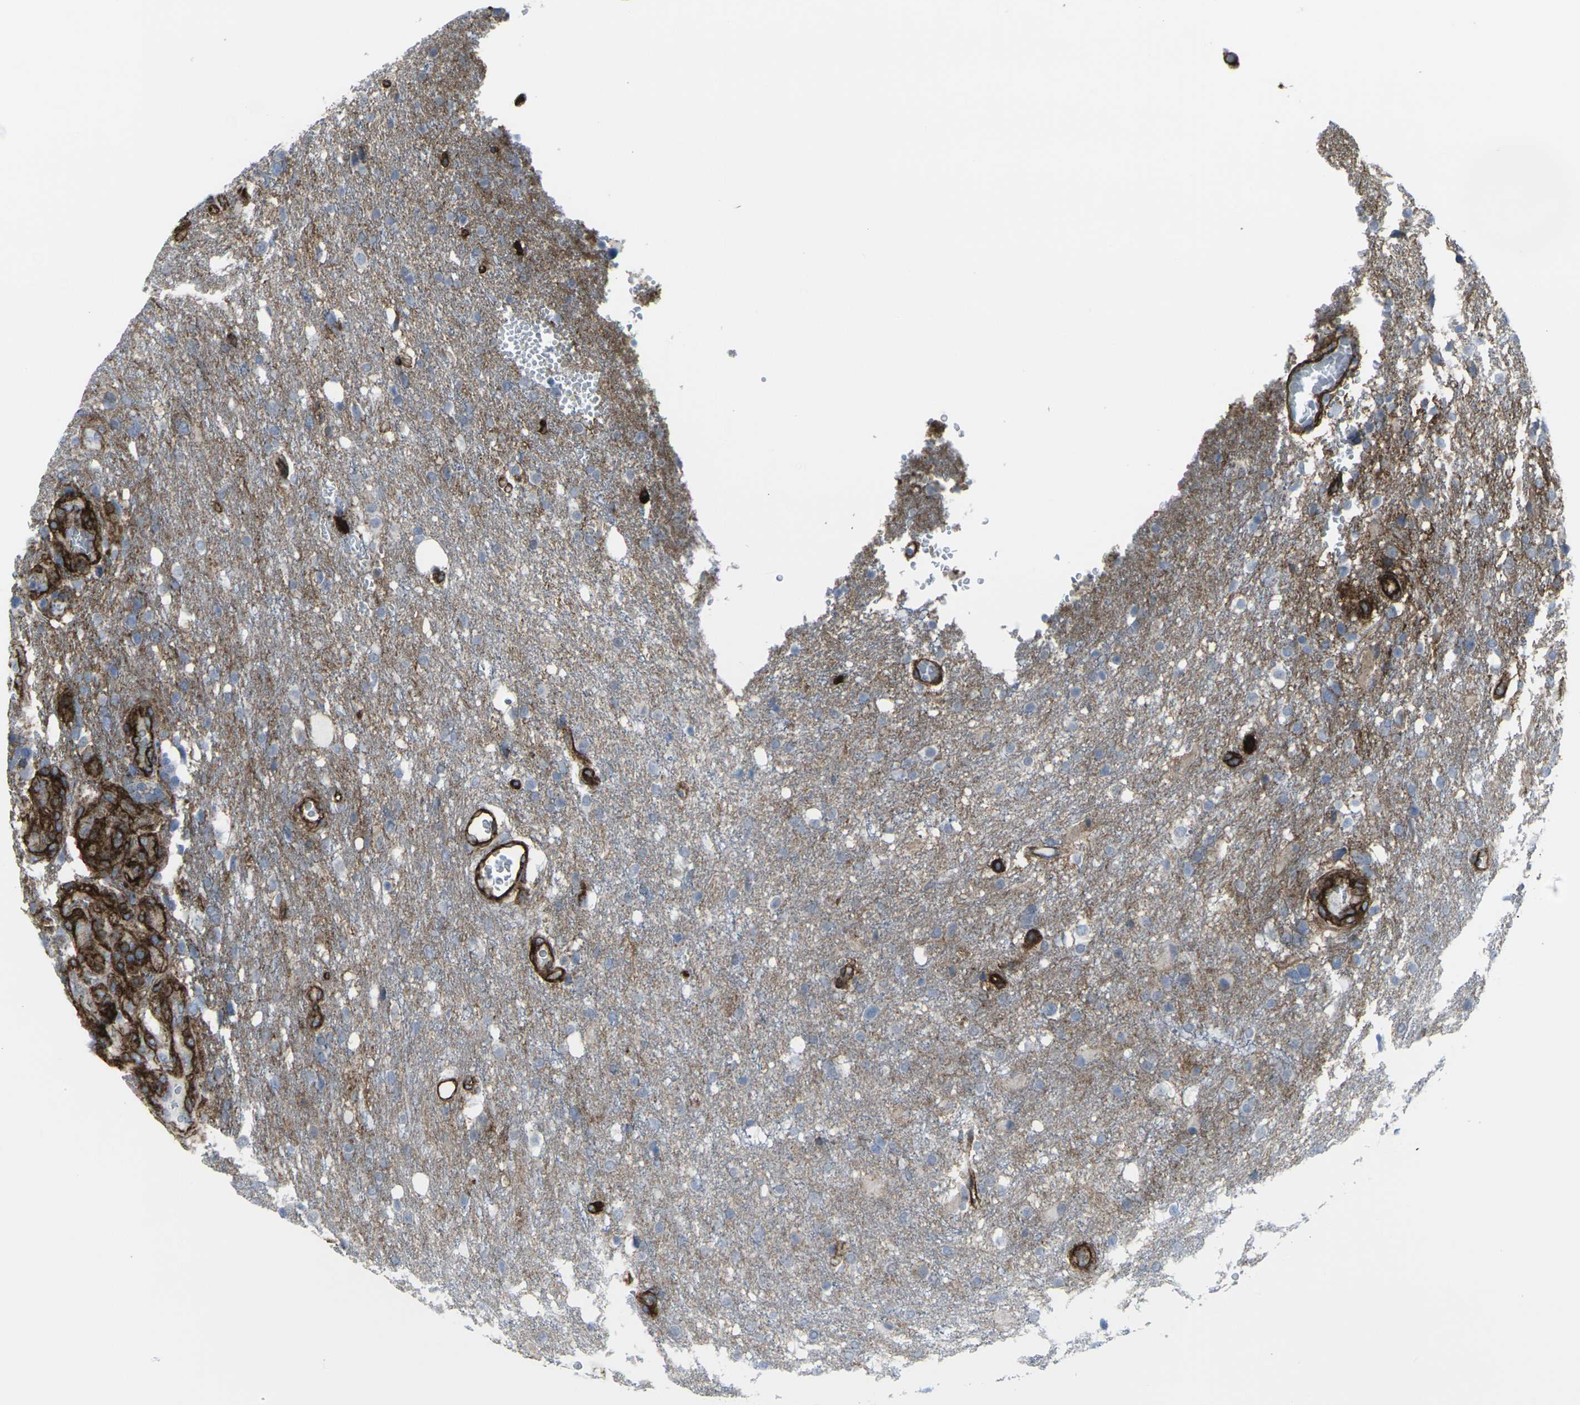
{"staining": {"intensity": "moderate", "quantity": "<25%", "location": "cytoplasmic/membranous"}, "tissue": "glioma", "cell_type": "Tumor cells", "image_type": "cancer", "snomed": [{"axis": "morphology", "description": "Glioma, malignant, High grade"}, {"axis": "topography", "description": "Brain"}], "caption": "Moderate cytoplasmic/membranous expression for a protein is seen in approximately <25% of tumor cells of glioma using immunohistochemistry.", "gene": "CDH11", "patient": {"sex": "female", "age": 58}}